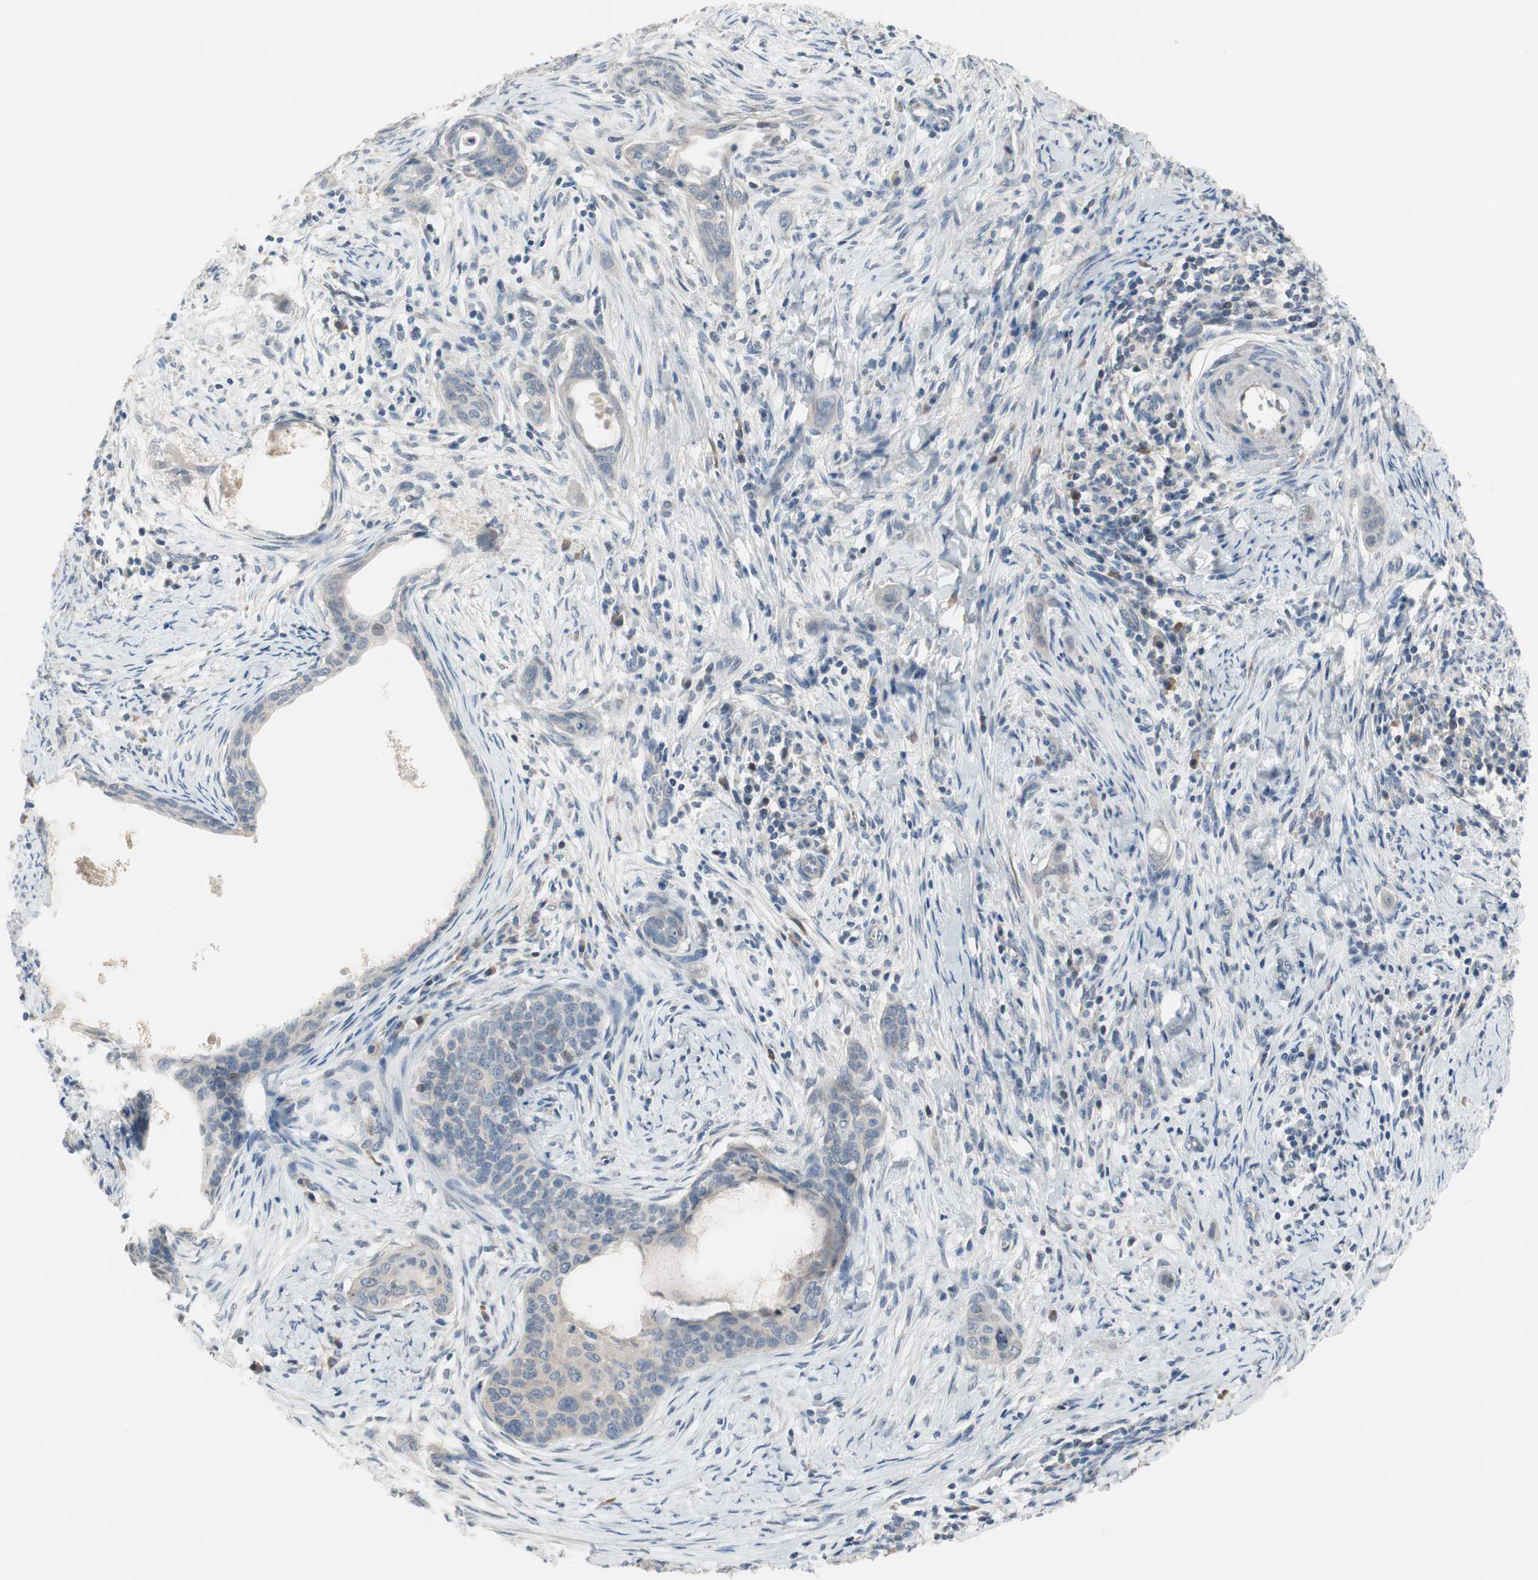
{"staining": {"intensity": "negative", "quantity": "none", "location": "none"}, "tissue": "cervical cancer", "cell_type": "Tumor cells", "image_type": "cancer", "snomed": [{"axis": "morphology", "description": "Squamous cell carcinoma, NOS"}, {"axis": "topography", "description": "Cervix"}], "caption": "The micrograph reveals no significant positivity in tumor cells of squamous cell carcinoma (cervical).", "gene": "TACR3", "patient": {"sex": "female", "age": 33}}